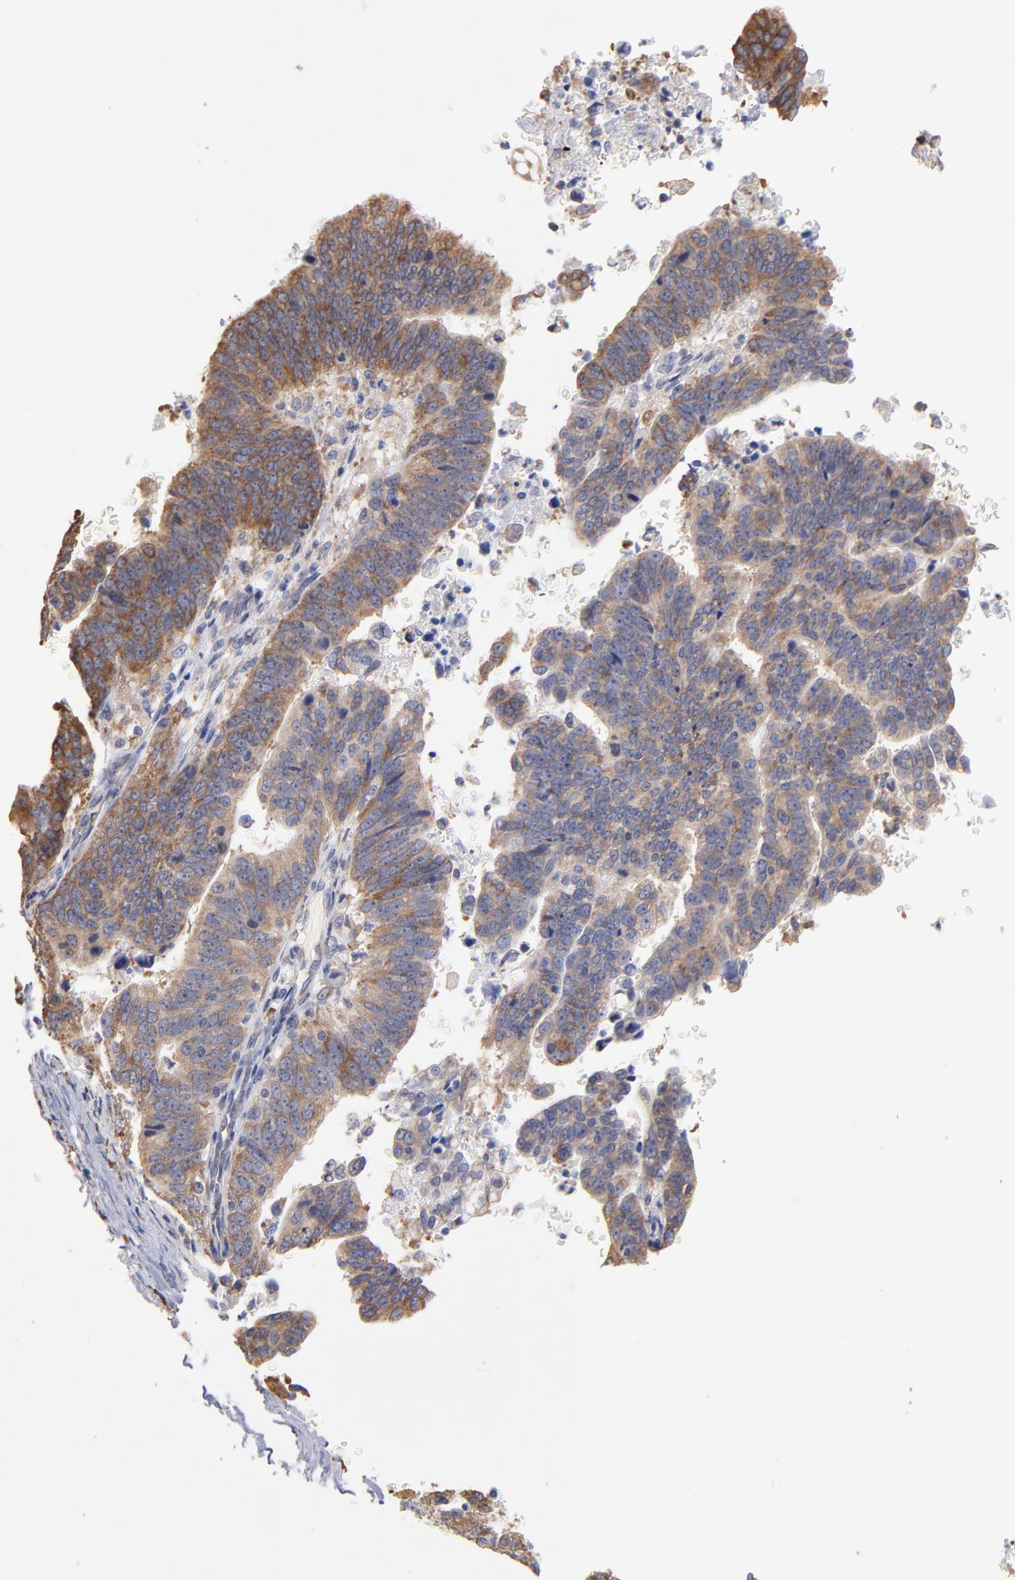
{"staining": {"intensity": "moderate", "quantity": "25%-75%", "location": "cytoplasmic/membranous"}, "tissue": "stomach cancer", "cell_type": "Tumor cells", "image_type": "cancer", "snomed": [{"axis": "morphology", "description": "Adenocarcinoma, NOS"}, {"axis": "topography", "description": "Stomach, upper"}], "caption": "Human stomach adenocarcinoma stained with a brown dye demonstrates moderate cytoplasmic/membranous positive positivity in approximately 25%-75% of tumor cells.", "gene": "RPL9", "patient": {"sex": "female", "age": 50}}